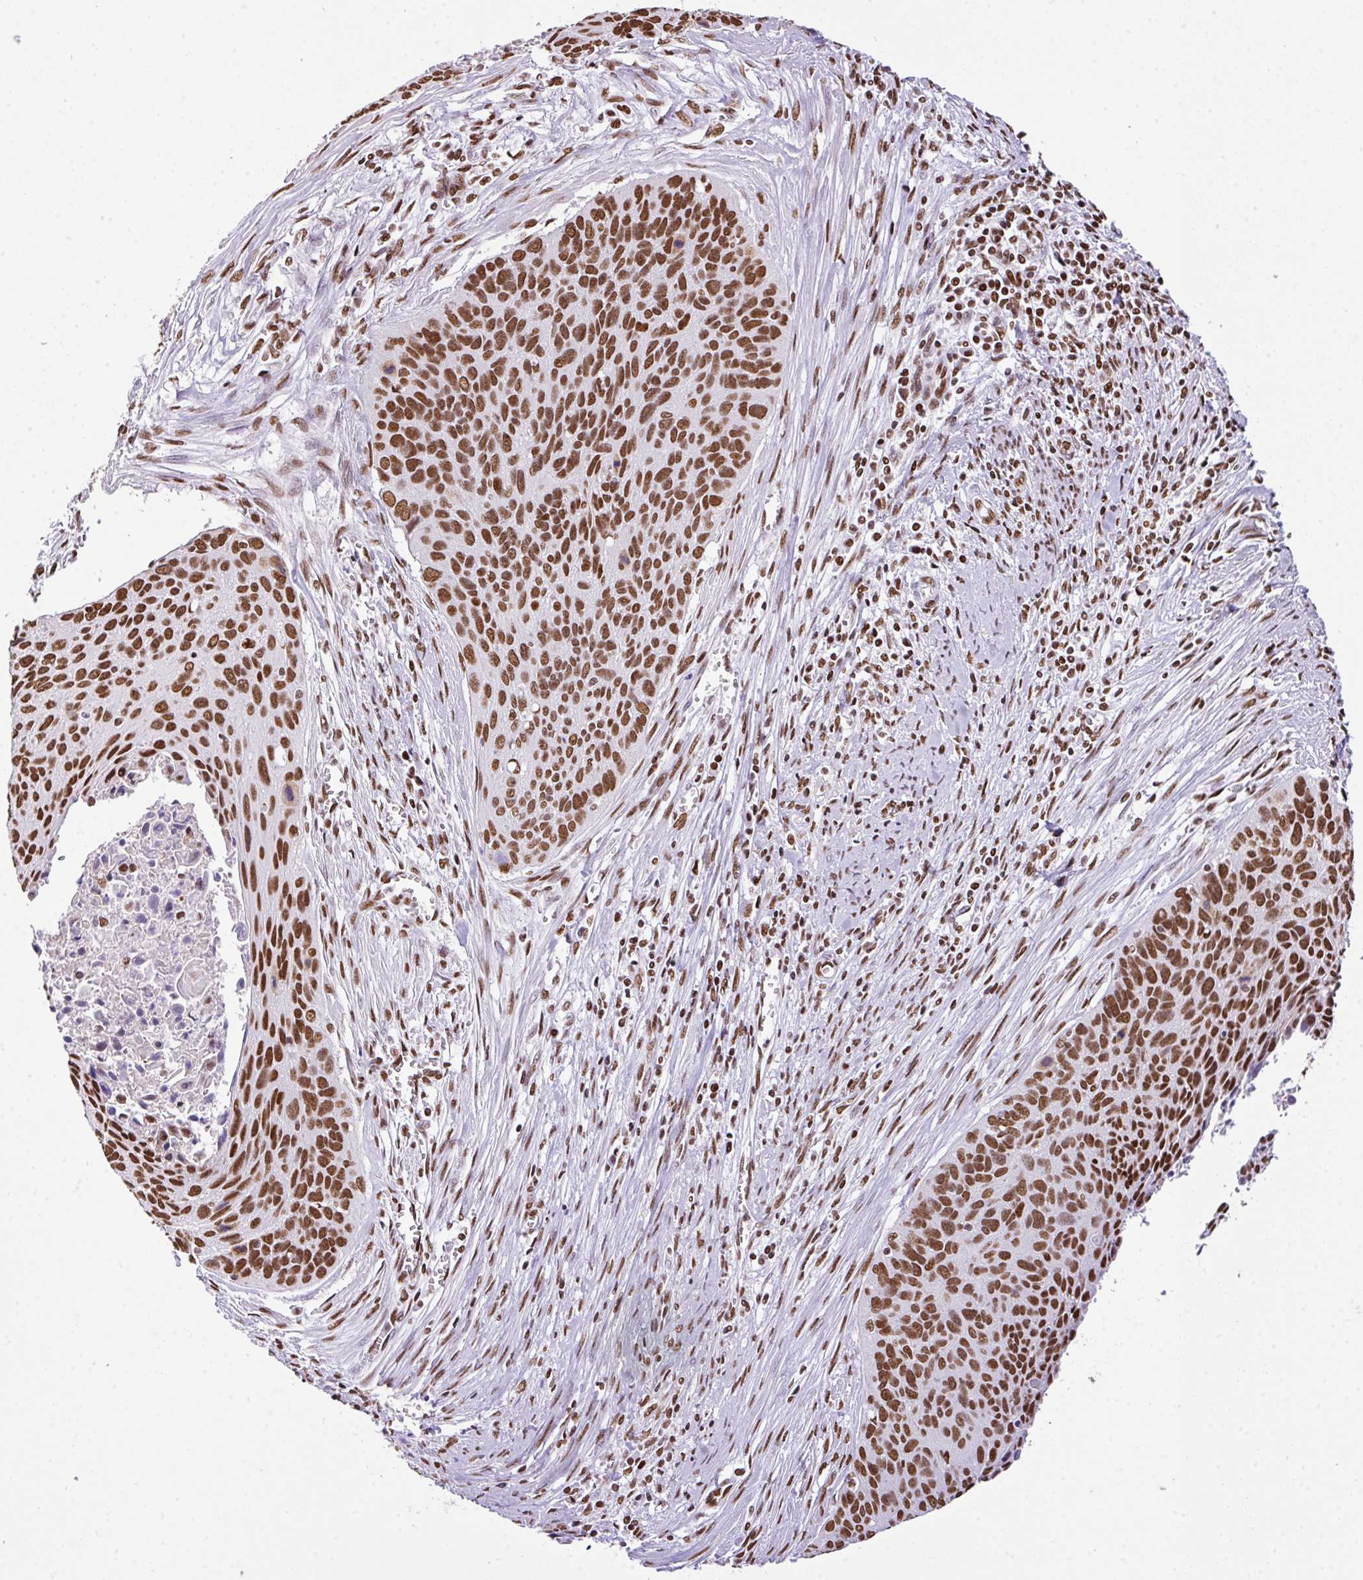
{"staining": {"intensity": "strong", "quantity": ">75%", "location": "nuclear"}, "tissue": "cervical cancer", "cell_type": "Tumor cells", "image_type": "cancer", "snomed": [{"axis": "morphology", "description": "Squamous cell carcinoma, NOS"}, {"axis": "topography", "description": "Cervix"}], "caption": "DAB (3,3'-diaminobenzidine) immunohistochemical staining of human cervical cancer (squamous cell carcinoma) demonstrates strong nuclear protein staining in about >75% of tumor cells.", "gene": "RARG", "patient": {"sex": "female", "age": 55}}